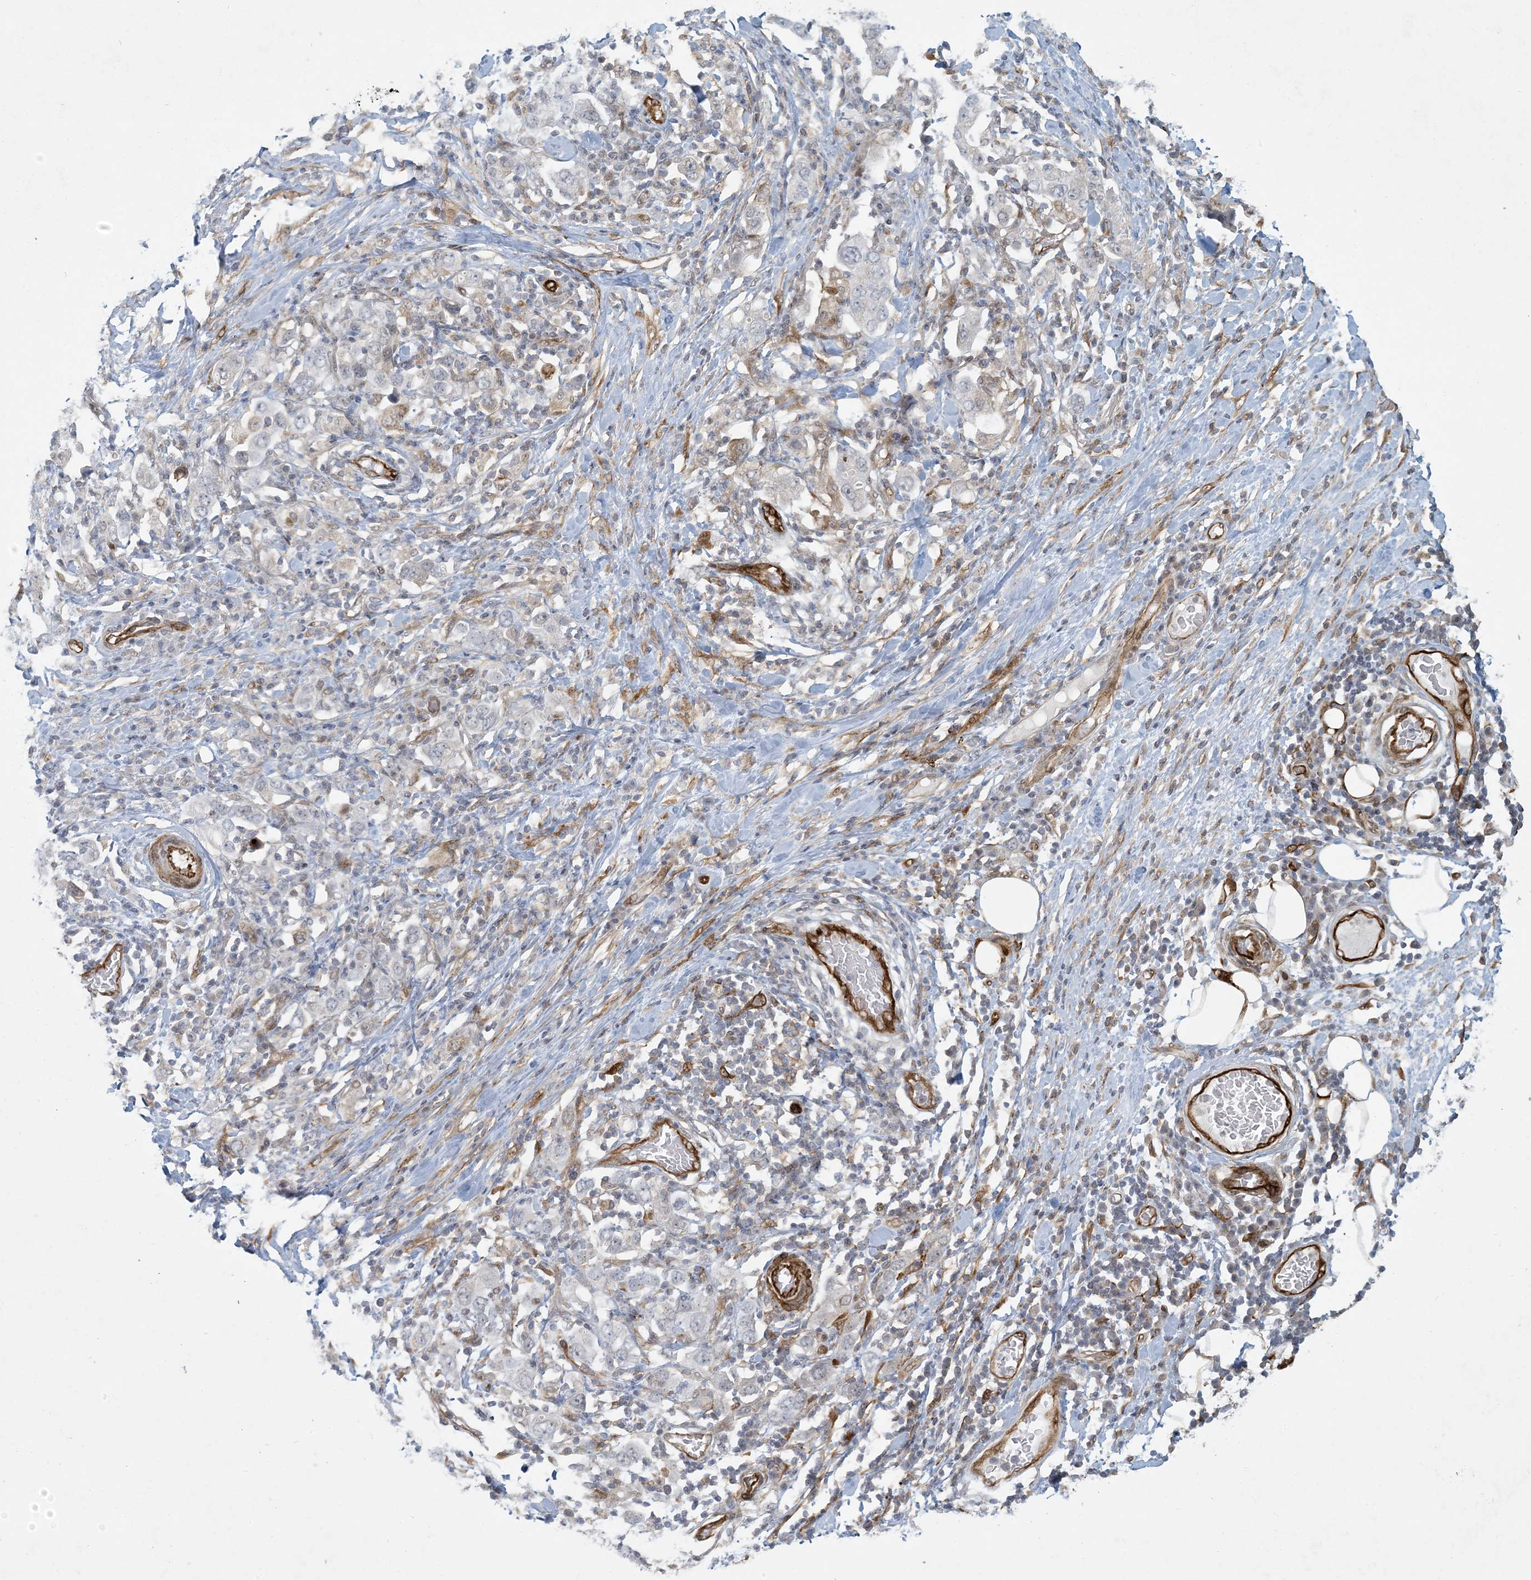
{"staining": {"intensity": "negative", "quantity": "none", "location": "none"}, "tissue": "stomach cancer", "cell_type": "Tumor cells", "image_type": "cancer", "snomed": [{"axis": "morphology", "description": "Adenocarcinoma, NOS"}, {"axis": "topography", "description": "Stomach, upper"}], "caption": "Immunohistochemical staining of human stomach cancer exhibits no significant positivity in tumor cells.", "gene": "BCORL1", "patient": {"sex": "male", "age": 62}}